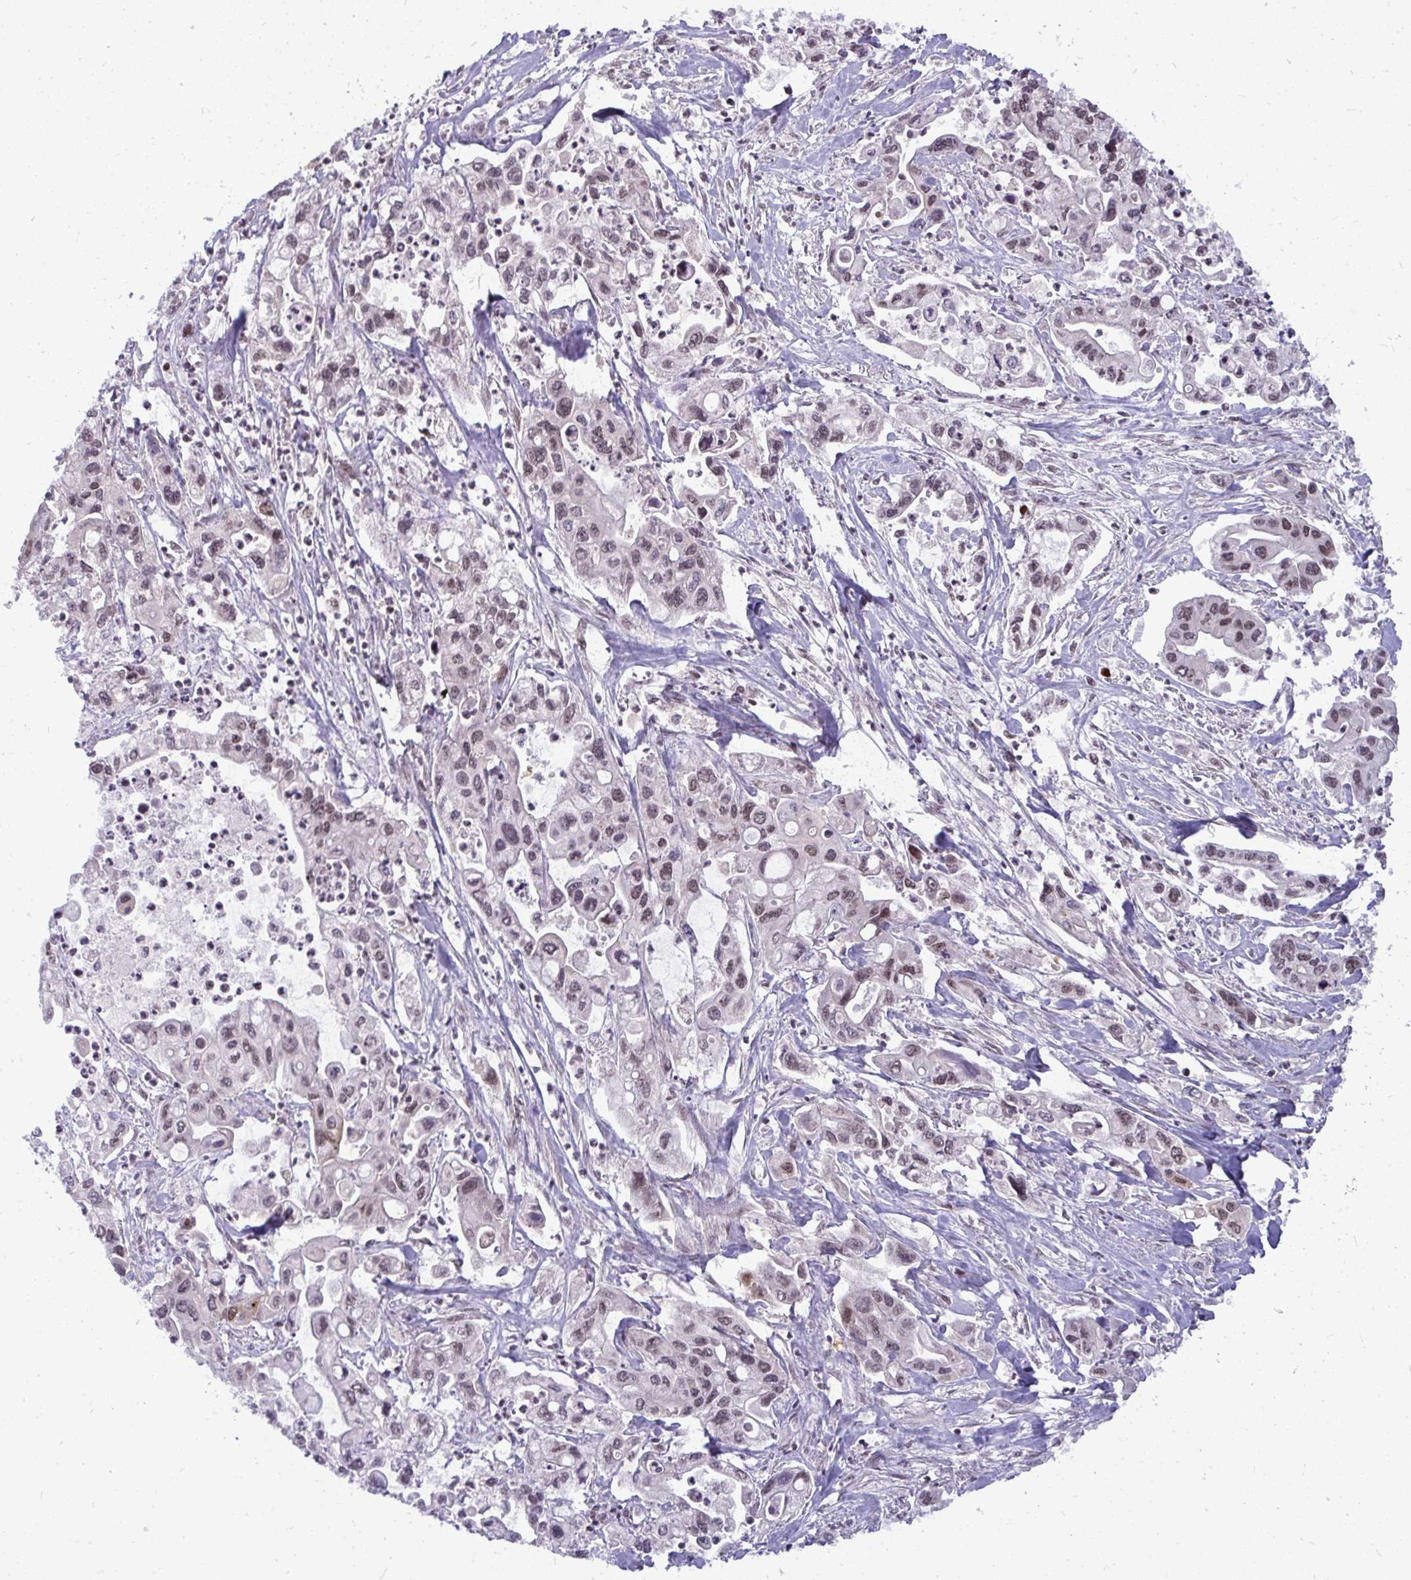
{"staining": {"intensity": "weak", "quantity": "<25%", "location": "nuclear"}, "tissue": "pancreatic cancer", "cell_type": "Tumor cells", "image_type": "cancer", "snomed": [{"axis": "morphology", "description": "Adenocarcinoma, NOS"}, {"axis": "topography", "description": "Pancreas"}], "caption": "A high-resolution photomicrograph shows immunohistochemistry staining of pancreatic cancer, which exhibits no significant positivity in tumor cells. (Stains: DAB (3,3'-diaminobenzidine) immunohistochemistry with hematoxylin counter stain, Microscopy: brightfield microscopy at high magnification).", "gene": "JPT1", "patient": {"sex": "male", "age": 62}}